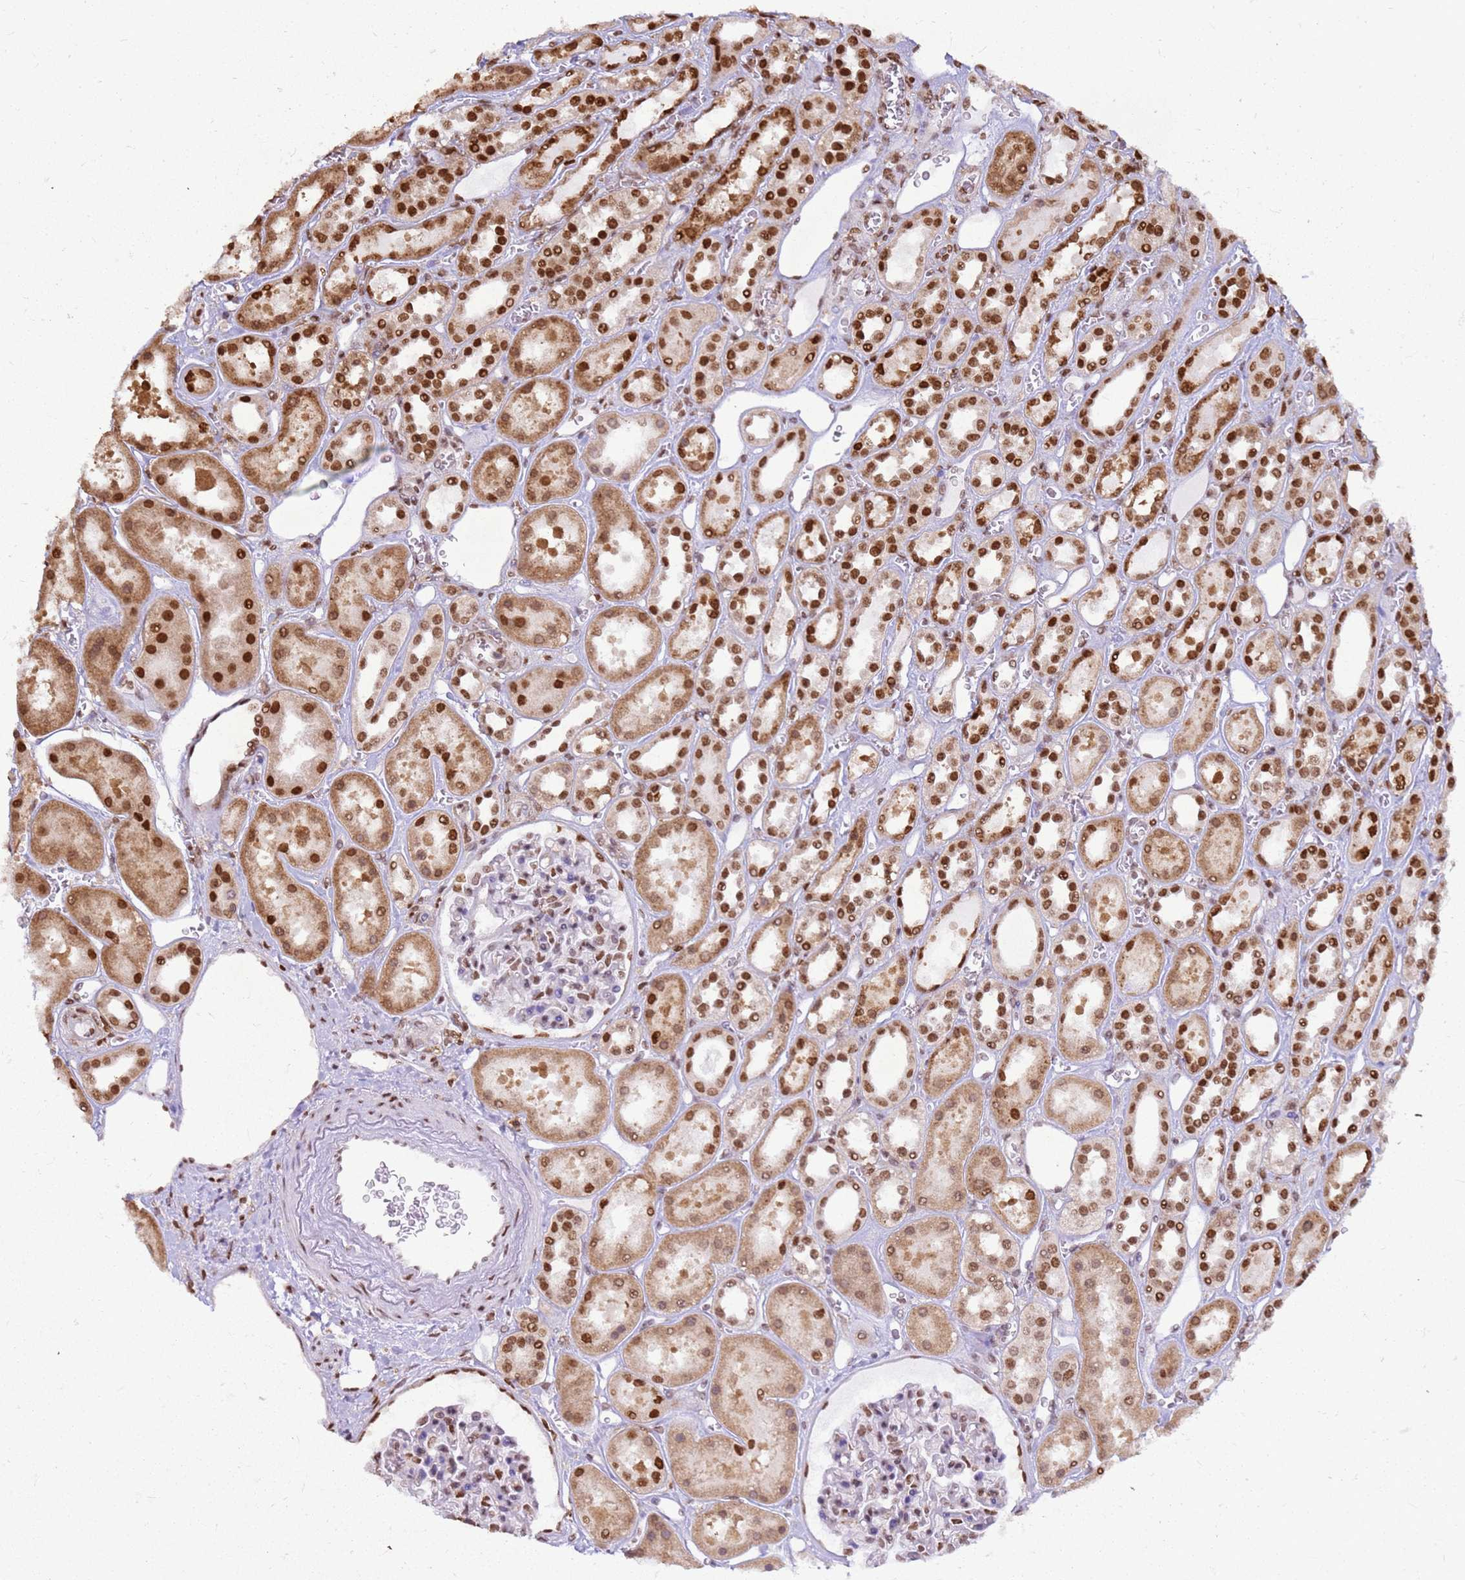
{"staining": {"intensity": "moderate", "quantity": "25%-75%", "location": "nuclear"}, "tissue": "kidney", "cell_type": "Cells in glomeruli", "image_type": "normal", "snomed": [{"axis": "morphology", "description": "Normal tissue, NOS"}, {"axis": "topography", "description": "Kidney"}], "caption": "Cells in glomeruli demonstrate medium levels of moderate nuclear positivity in about 25%-75% of cells in unremarkable kidney.", "gene": "APEX1", "patient": {"sex": "female", "age": 41}}